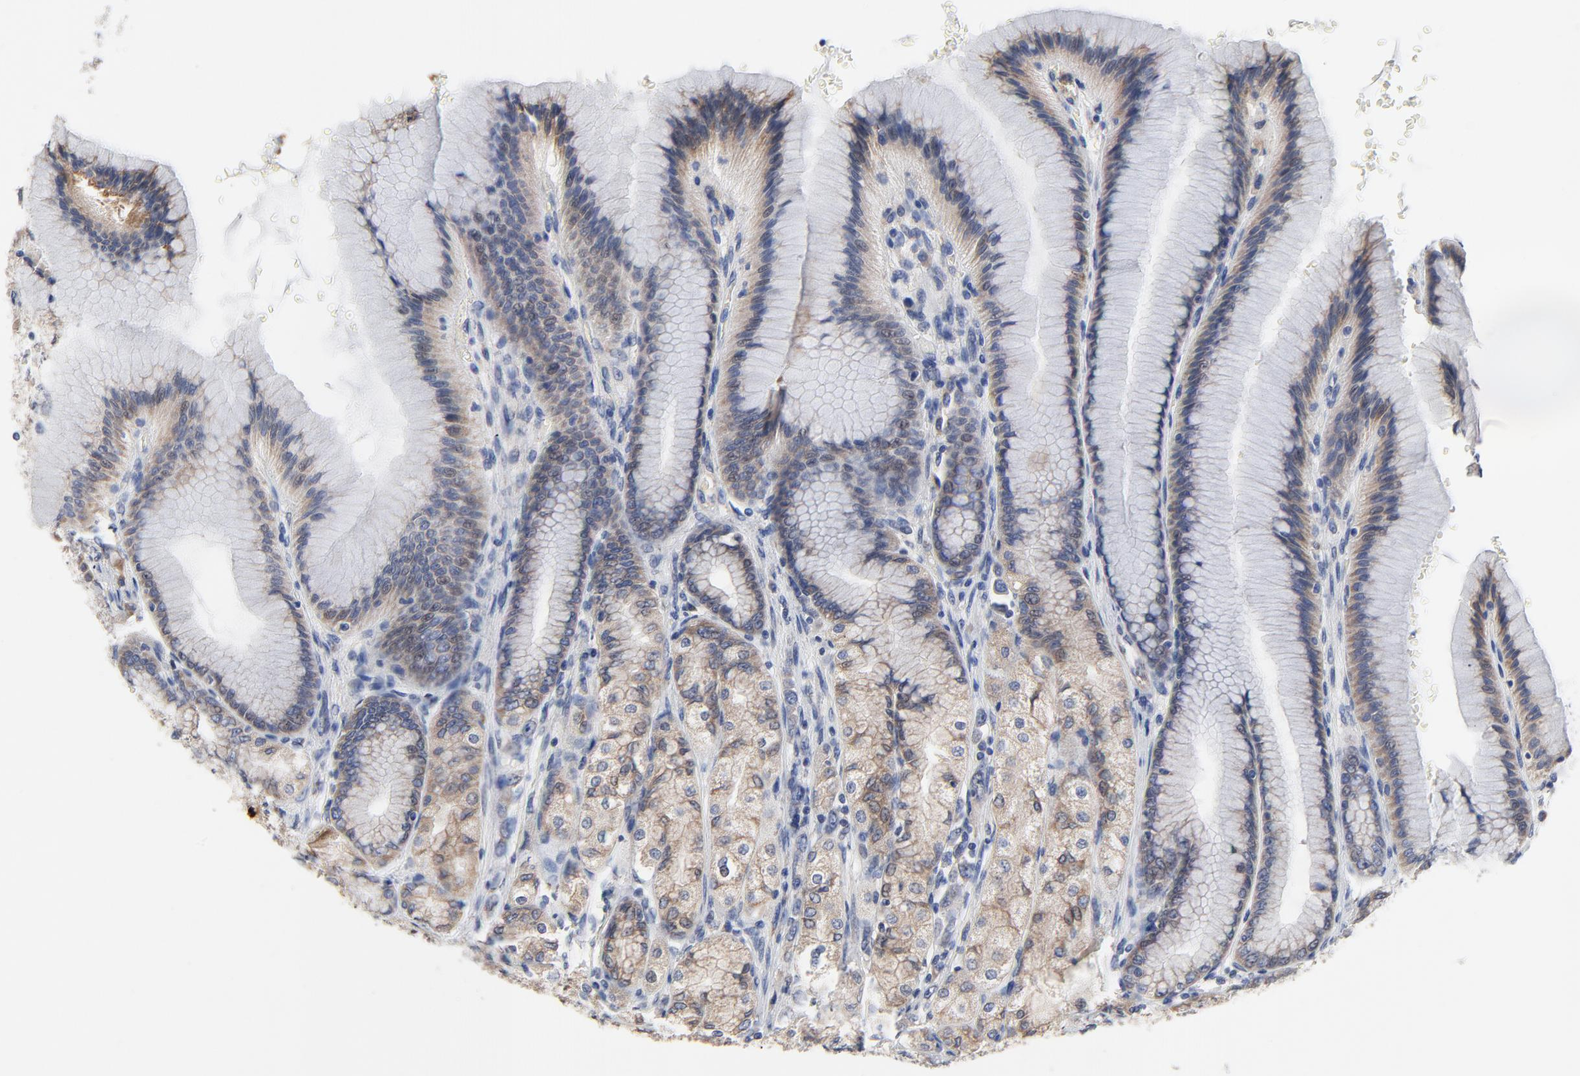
{"staining": {"intensity": "moderate", "quantity": "25%-75%", "location": "cytoplasmic/membranous"}, "tissue": "stomach", "cell_type": "Glandular cells", "image_type": "normal", "snomed": [{"axis": "morphology", "description": "Normal tissue, NOS"}, {"axis": "morphology", "description": "Adenocarcinoma, NOS"}, {"axis": "topography", "description": "Stomach"}, {"axis": "topography", "description": "Stomach, lower"}], "caption": "Glandular cells show medium levels of moderate cytoplasmic/membranous positivity in approximately 25%-75% of cells in unremarkable stomach. The protein is shown in brown color, while the nuclei are stained blue.", "gene": "VAV2", "patient": {"sex": "female", "age": 65}}